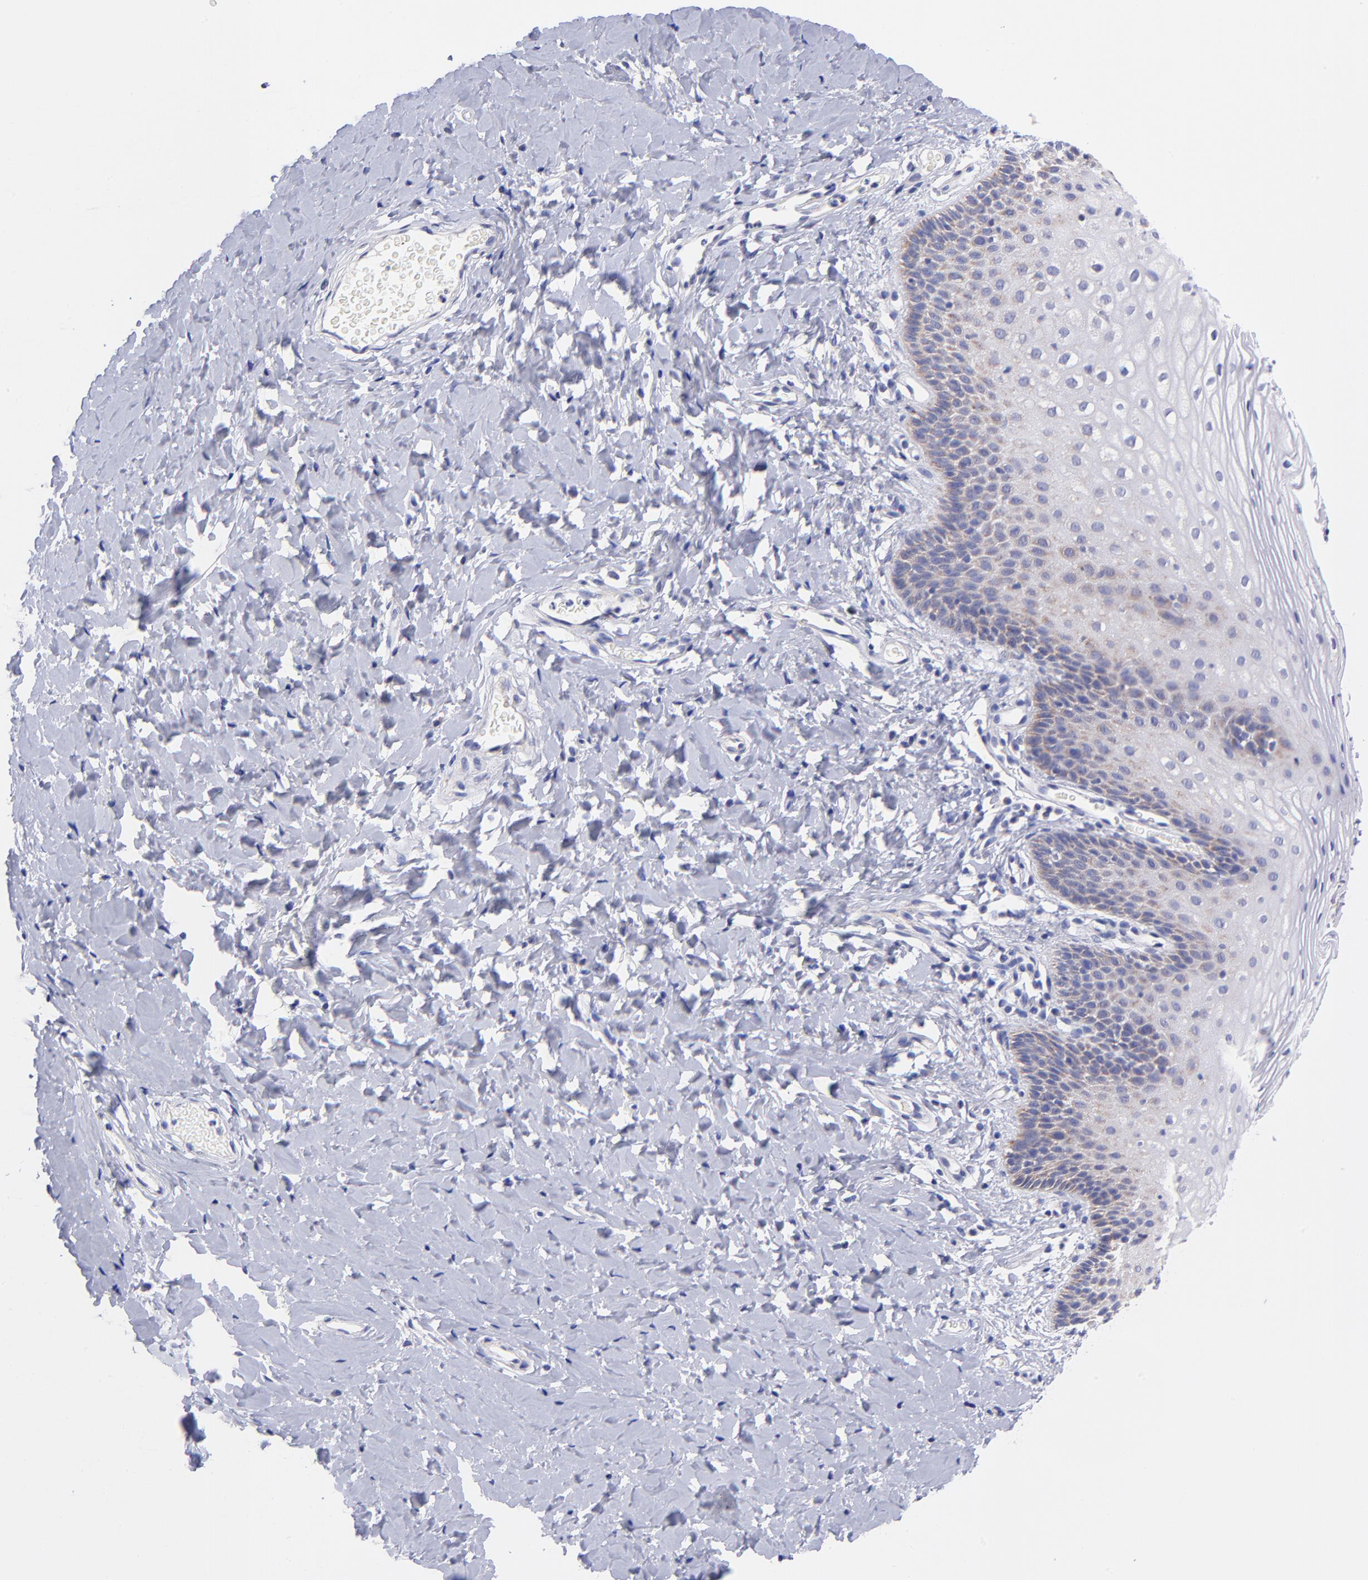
{"staining": {"intensity": "weak", "quantity": "25%-75%", "location": "cytoplasmic/membranous"}, "tissue": "vagina", "cell_type": "Squamous epithelial cells", "image_type": "normal", "snomed": [{"axis": "morphology", "description": "Normal tissue, NOS"}, {"axis": "topography", "description": "Vagina"}], "caption": "A brown stain labels weak cytoplasmic/membranous positivity of a protein in squamous epithelial cells of unremarkable vagina. (DAB (3,3'-diaminobenzidine) IHC, brown staining for protein, blue staining for nuclei).", "gene": "NDUFB7", "patient": {"sex": "female", "age": 55}}